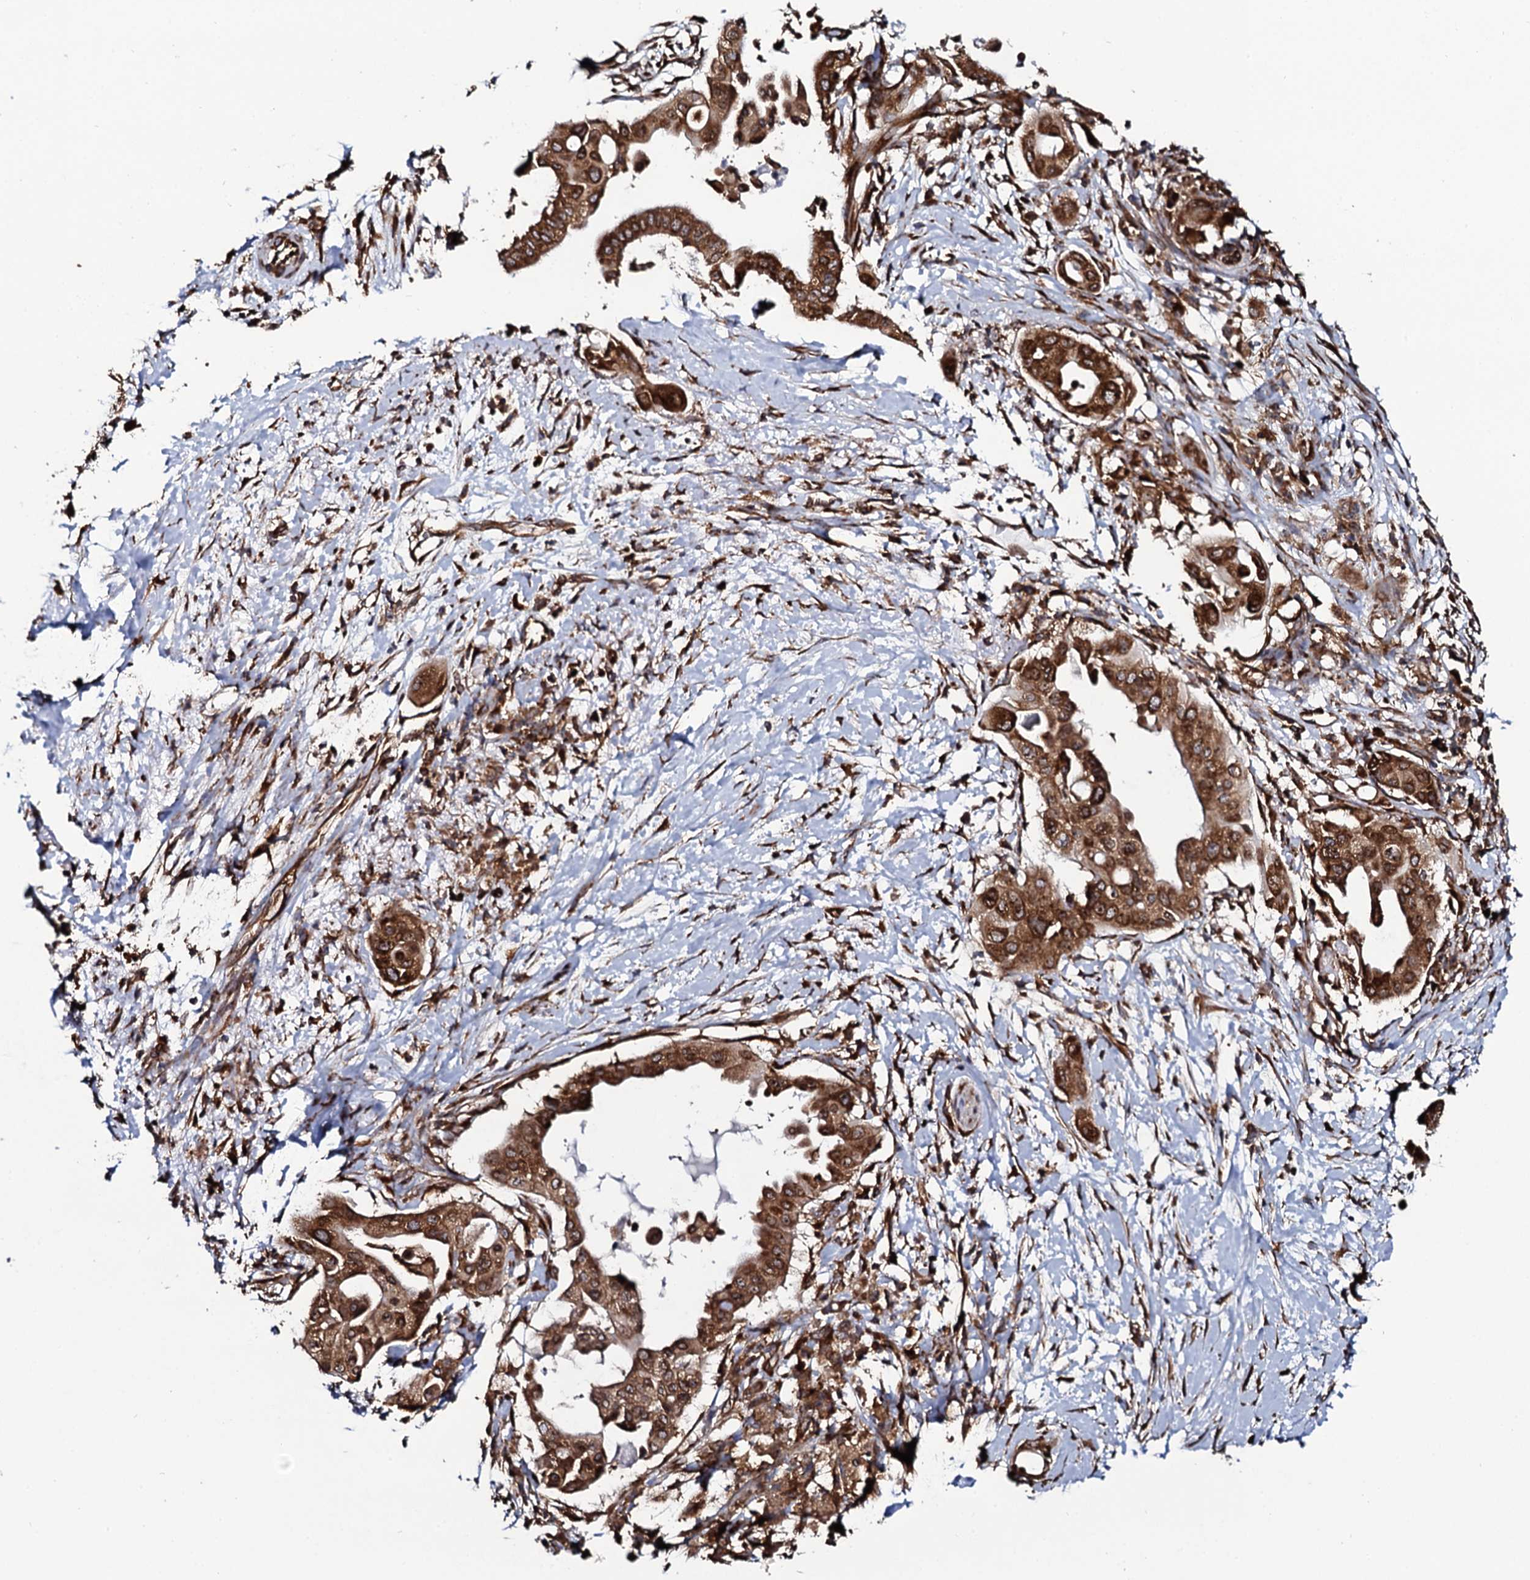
{"staining": {"intensity": "strong", "quantity": ">75%", "location": "cytoplasmic/membranous"}, "tissue": "pancreatic cancer", "cell_type": "Tumor cells", "image_type": "cancer", "snomed": [{"axis": "morphology", "description": "Adenocarcinoma, NOS"}, {"axis": "topography", "description": "Pancreas"}], "caption": "Approximately >75% of tumor cells in human pancreatic adenocarcinoma demonstrate strong cytoplasmic/membranous protein staining as visualized by brown immunohistochemical staining.", "gene": "SPTY2D1", "patient": {"sex": "male", "age": 68}}